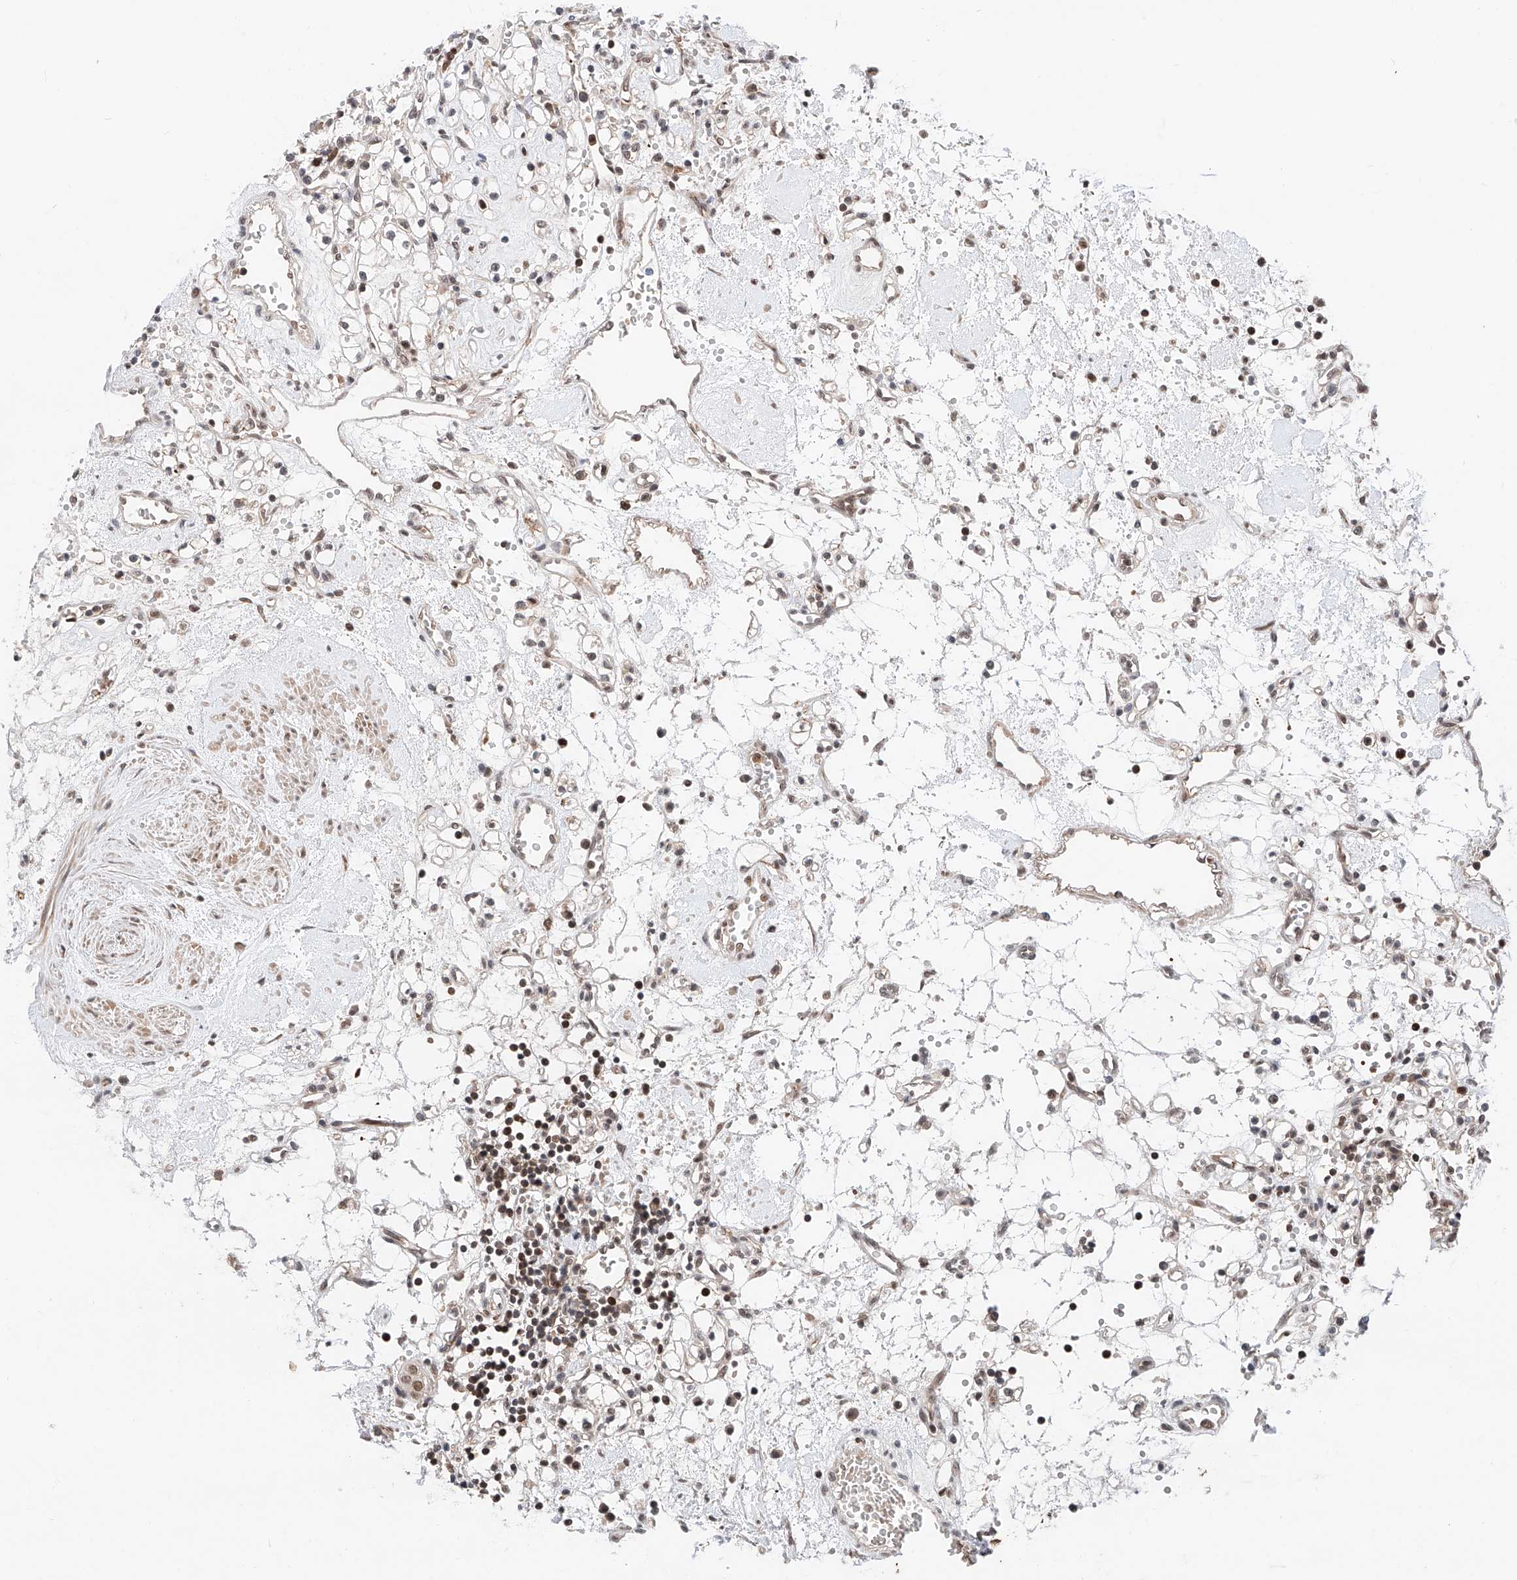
{"staining": {"intensity": "negative", "quantity": "none", "location": "none"}, "tissue": "renal cancer", "cell_type": "Tumor cells", "image_type": "cancer", "snomed": [{"axis": "morphology", "description": "Adenocarcinoma, NOS"}, {"axis": "topography", "description": "Kidney"}], "caption": "Immunohistochemical staining of renal cancer displays no significant positivity in tumor cells.", "gene": "SNRNP200", "patient": {"sex": "female", "age": 59}}